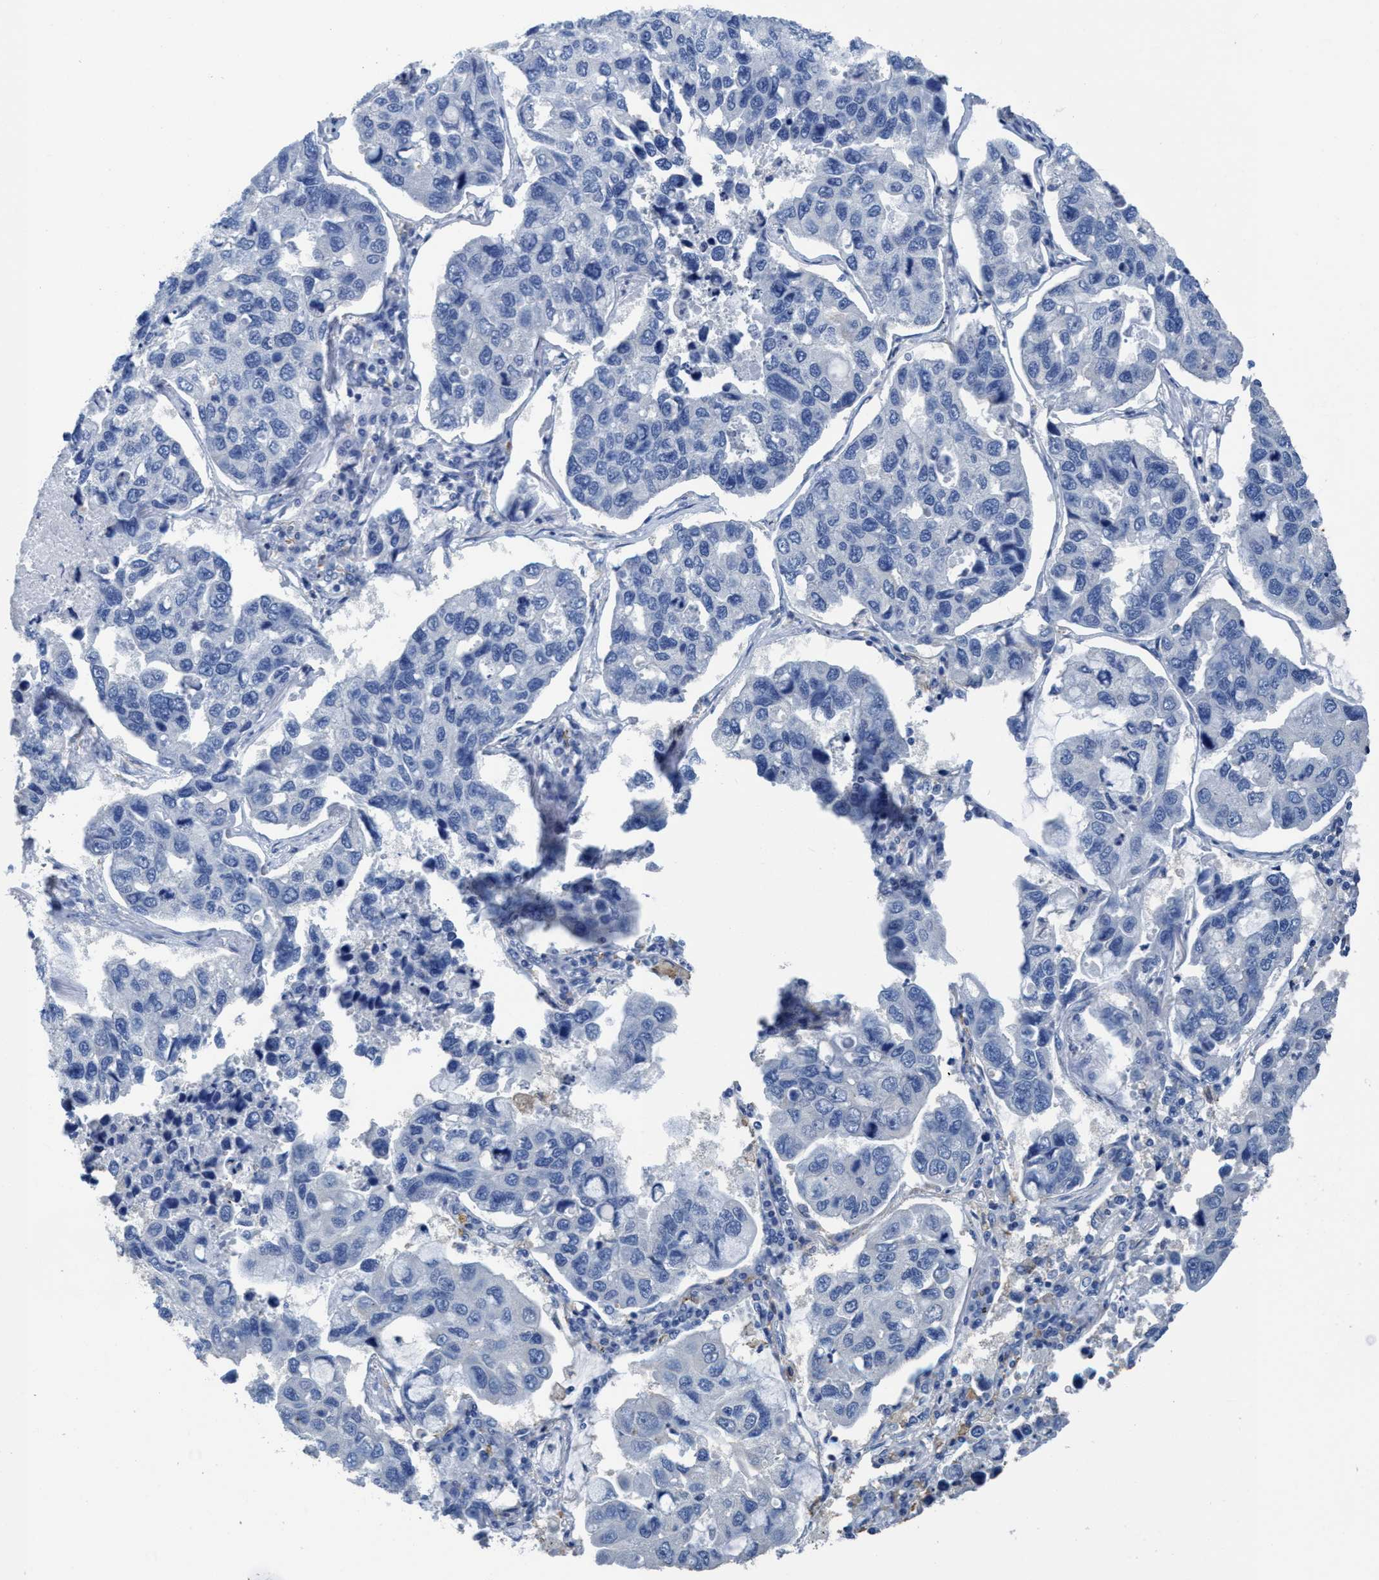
{"staining": {"intensity": "negative", "quantity": "none", "location": "none"}, "tissue": "lung cancer", "cell_type": "Tumor cells", "image_type": "cancer", "snomed": [{"axis": "morphology", "description": "Adenocarcinoma, NOS"}, {"axis": "topography", "description": "Lung"}], "caption": "This histopathology image is of lung cancer stained with IHC to label a protein in brown with the nuclei are counter-stained blue. There is no positivity in tumor cells.", "gene": "DNAI1", "patient": {"sex": "male", "age": 64}}